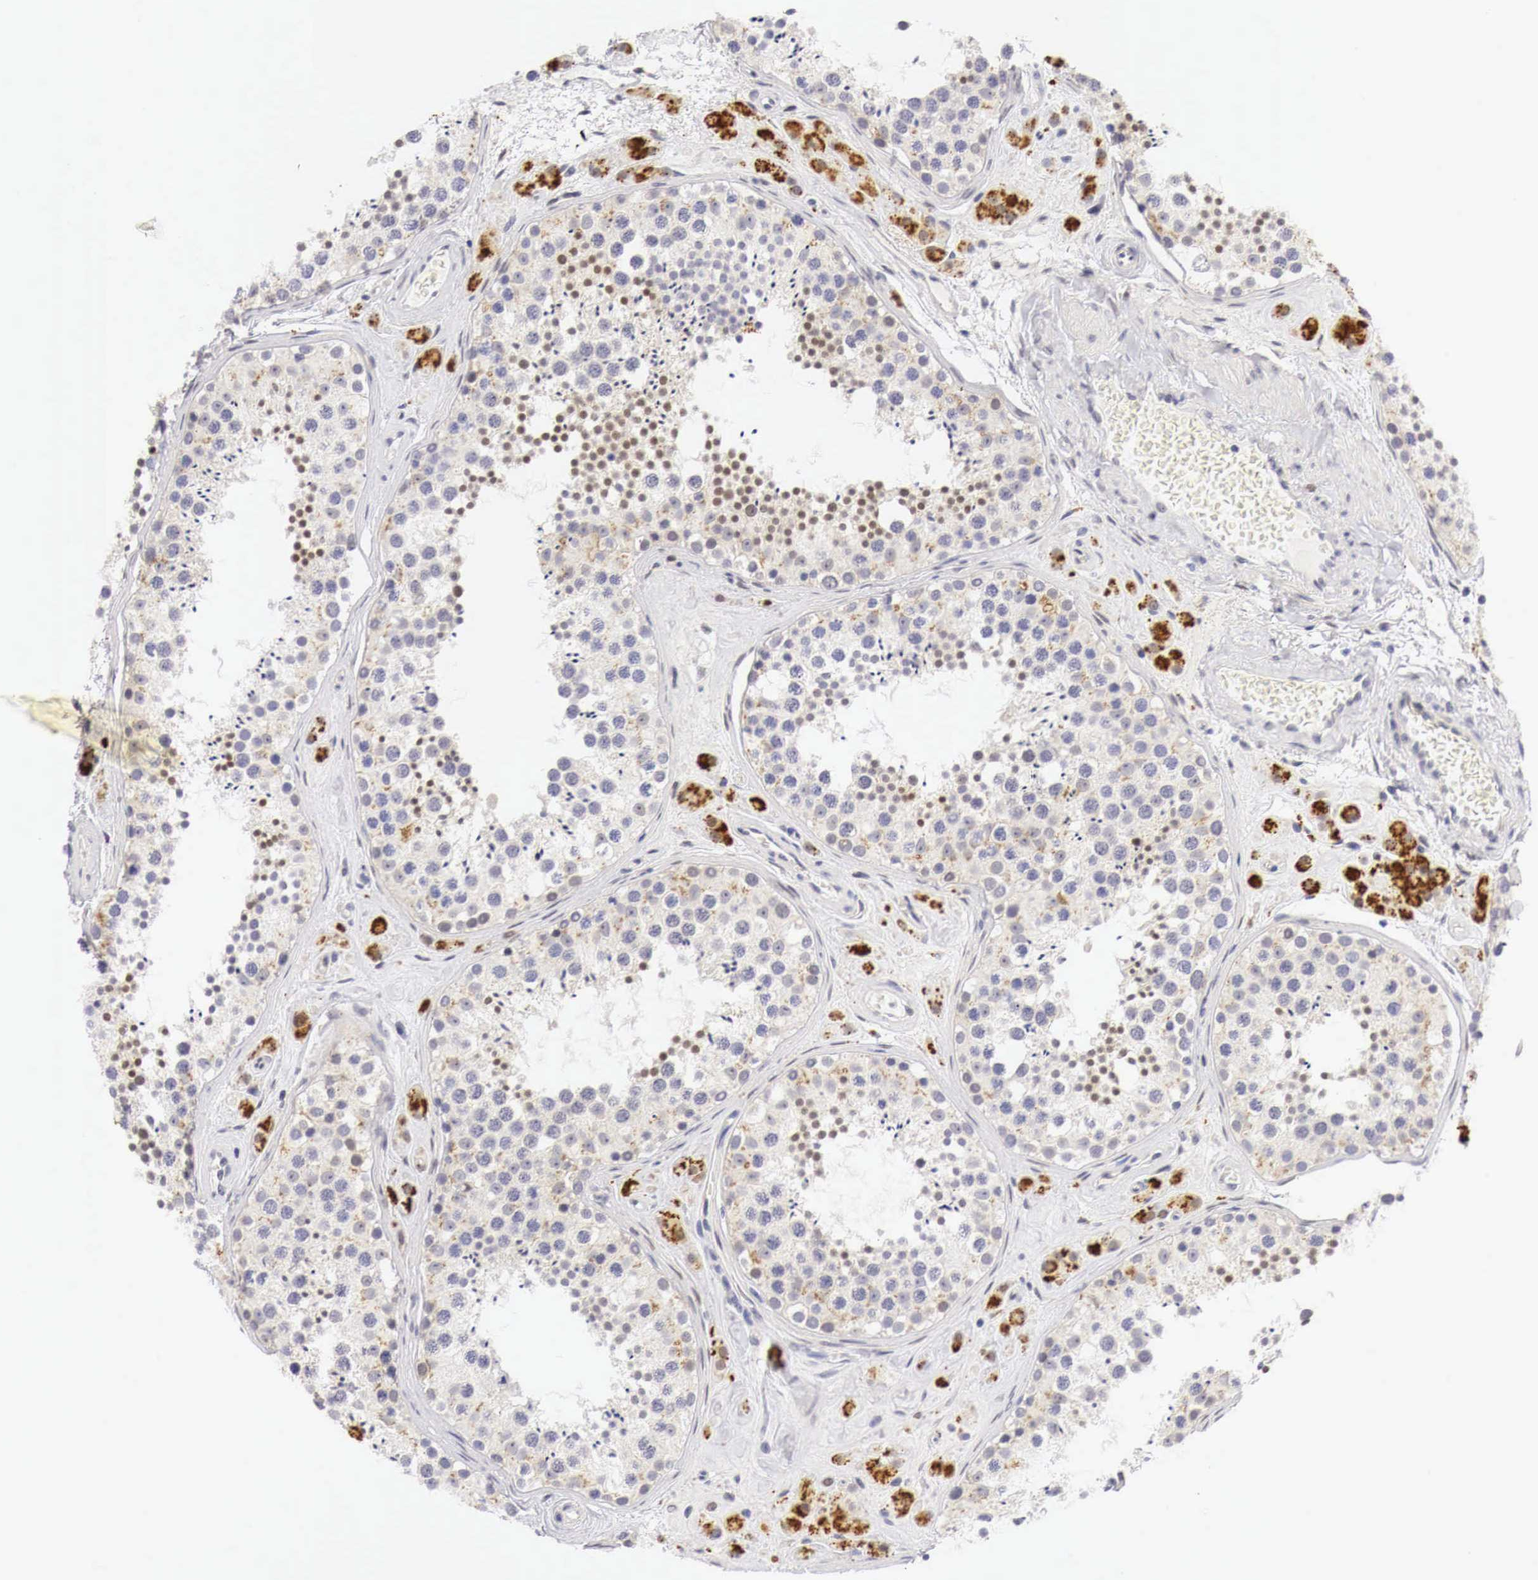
{"staining": {"intensity": "negative", "quantity": "none", "location": "none"}, "tissue": "testis", "cell_type": "Cells in seminiferous ducts", "image_type": "normal", "snomed": [{"axis": "morphology", "description": "Normal tissue, NOS"}, {"axis": "topography", "description": "Testis"}], "caption": "Micrograph shows no significant protein positivity in cells in seminiferous ducts of normal testis.", "gene": "CASP3", "patient": {"sex": "male", "age": 38}}